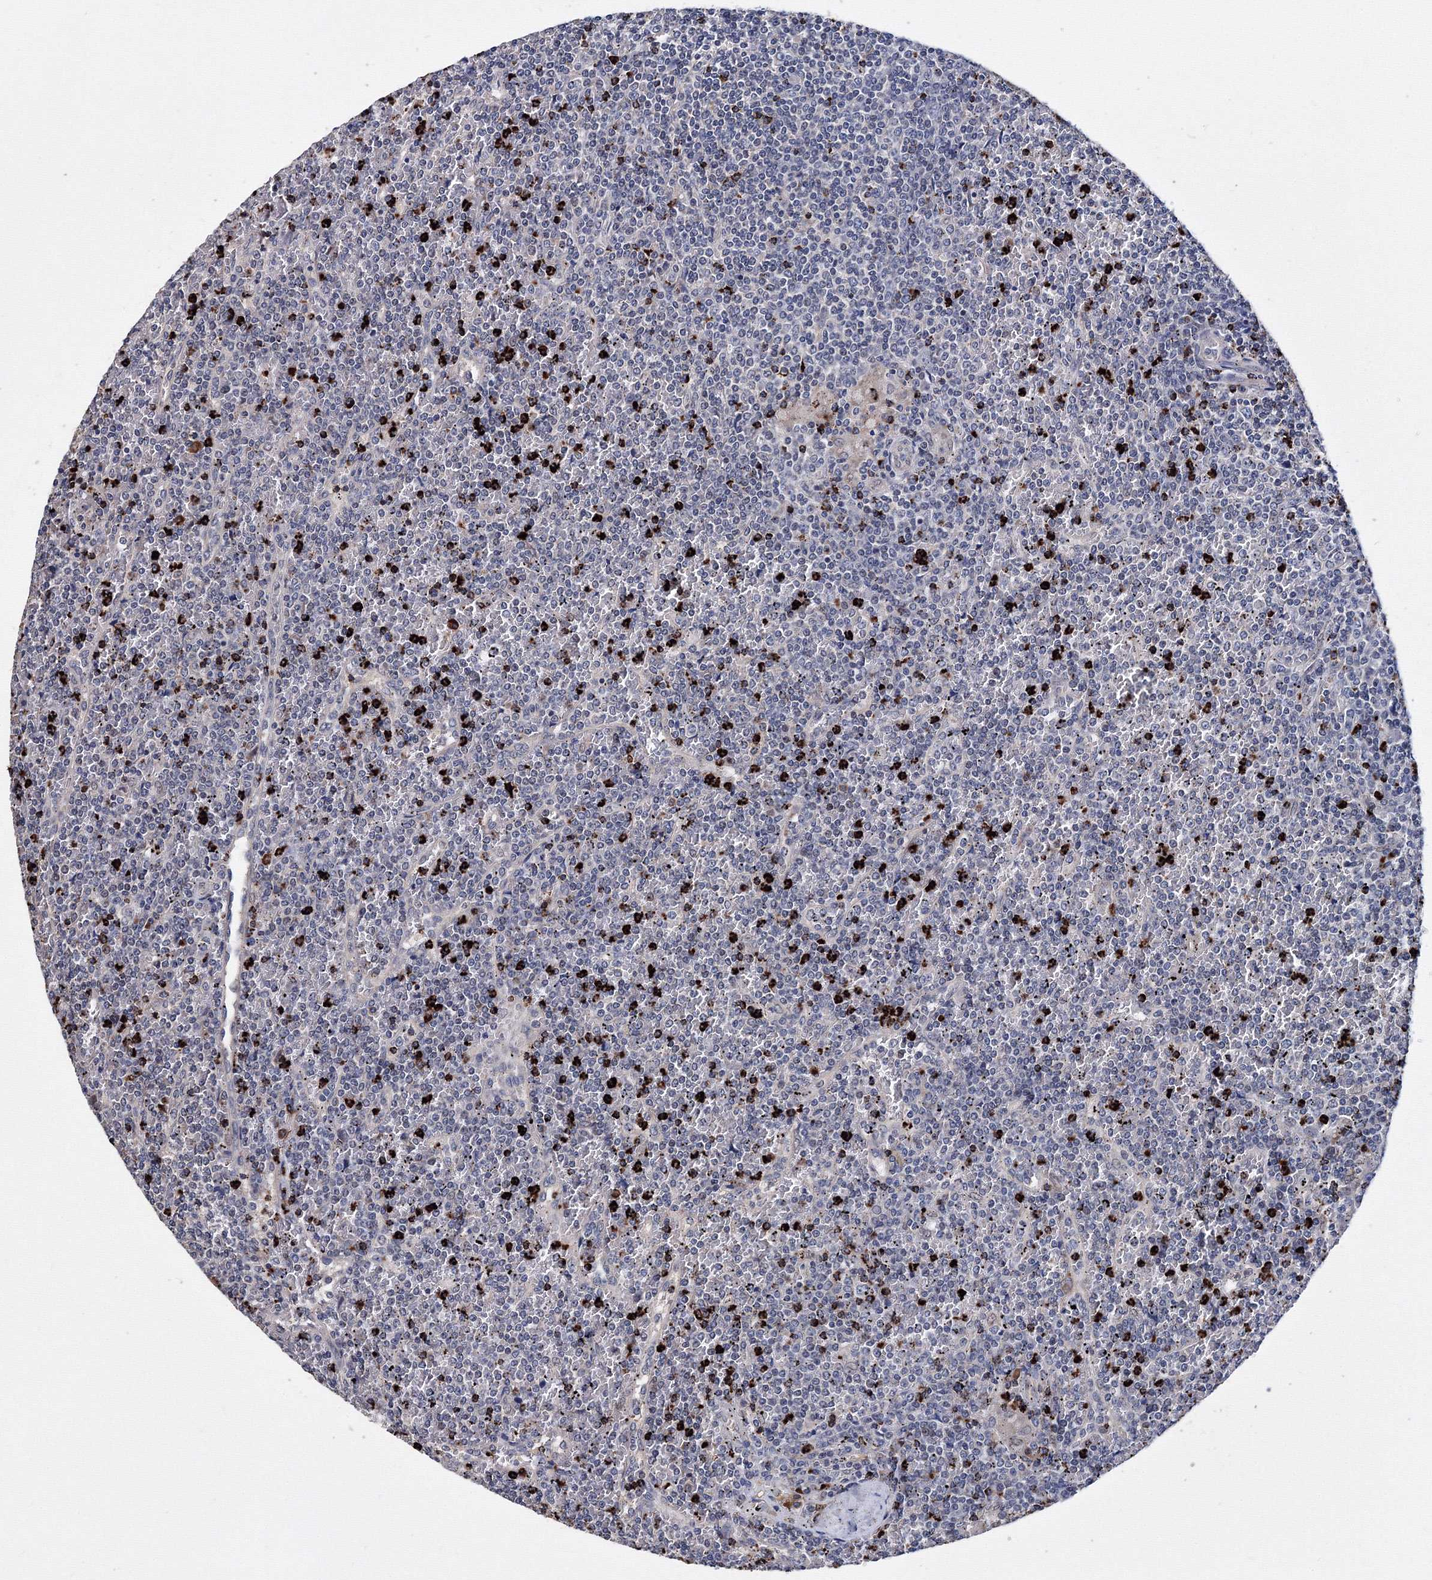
{"staining": {"intensity": "strong", "quantity": "<25%", "location": "cytoplasmic/membranous"}, "tissue": "lymphoma", "cell_type": "Tumor cells", "image_type": "cancer", "snomed": [{"axis": "morphology", "description": "Malignant lymphoma, non-Hodgkin's type, Low grade"}, {"axis": "topography", "description": "Spleen"}], "caption": "Immunohistochemistry of low-grade malignant lymphoma, non-Hodgkin's type shows medium levels of strong cytoplasmic/membranous staining in about <25% of tumor cells. (DAB = brown stain, brightfield microscopy at high magnification).", "gene": "PHYKPL", "patient": {"sex": "female", "age": 19}}